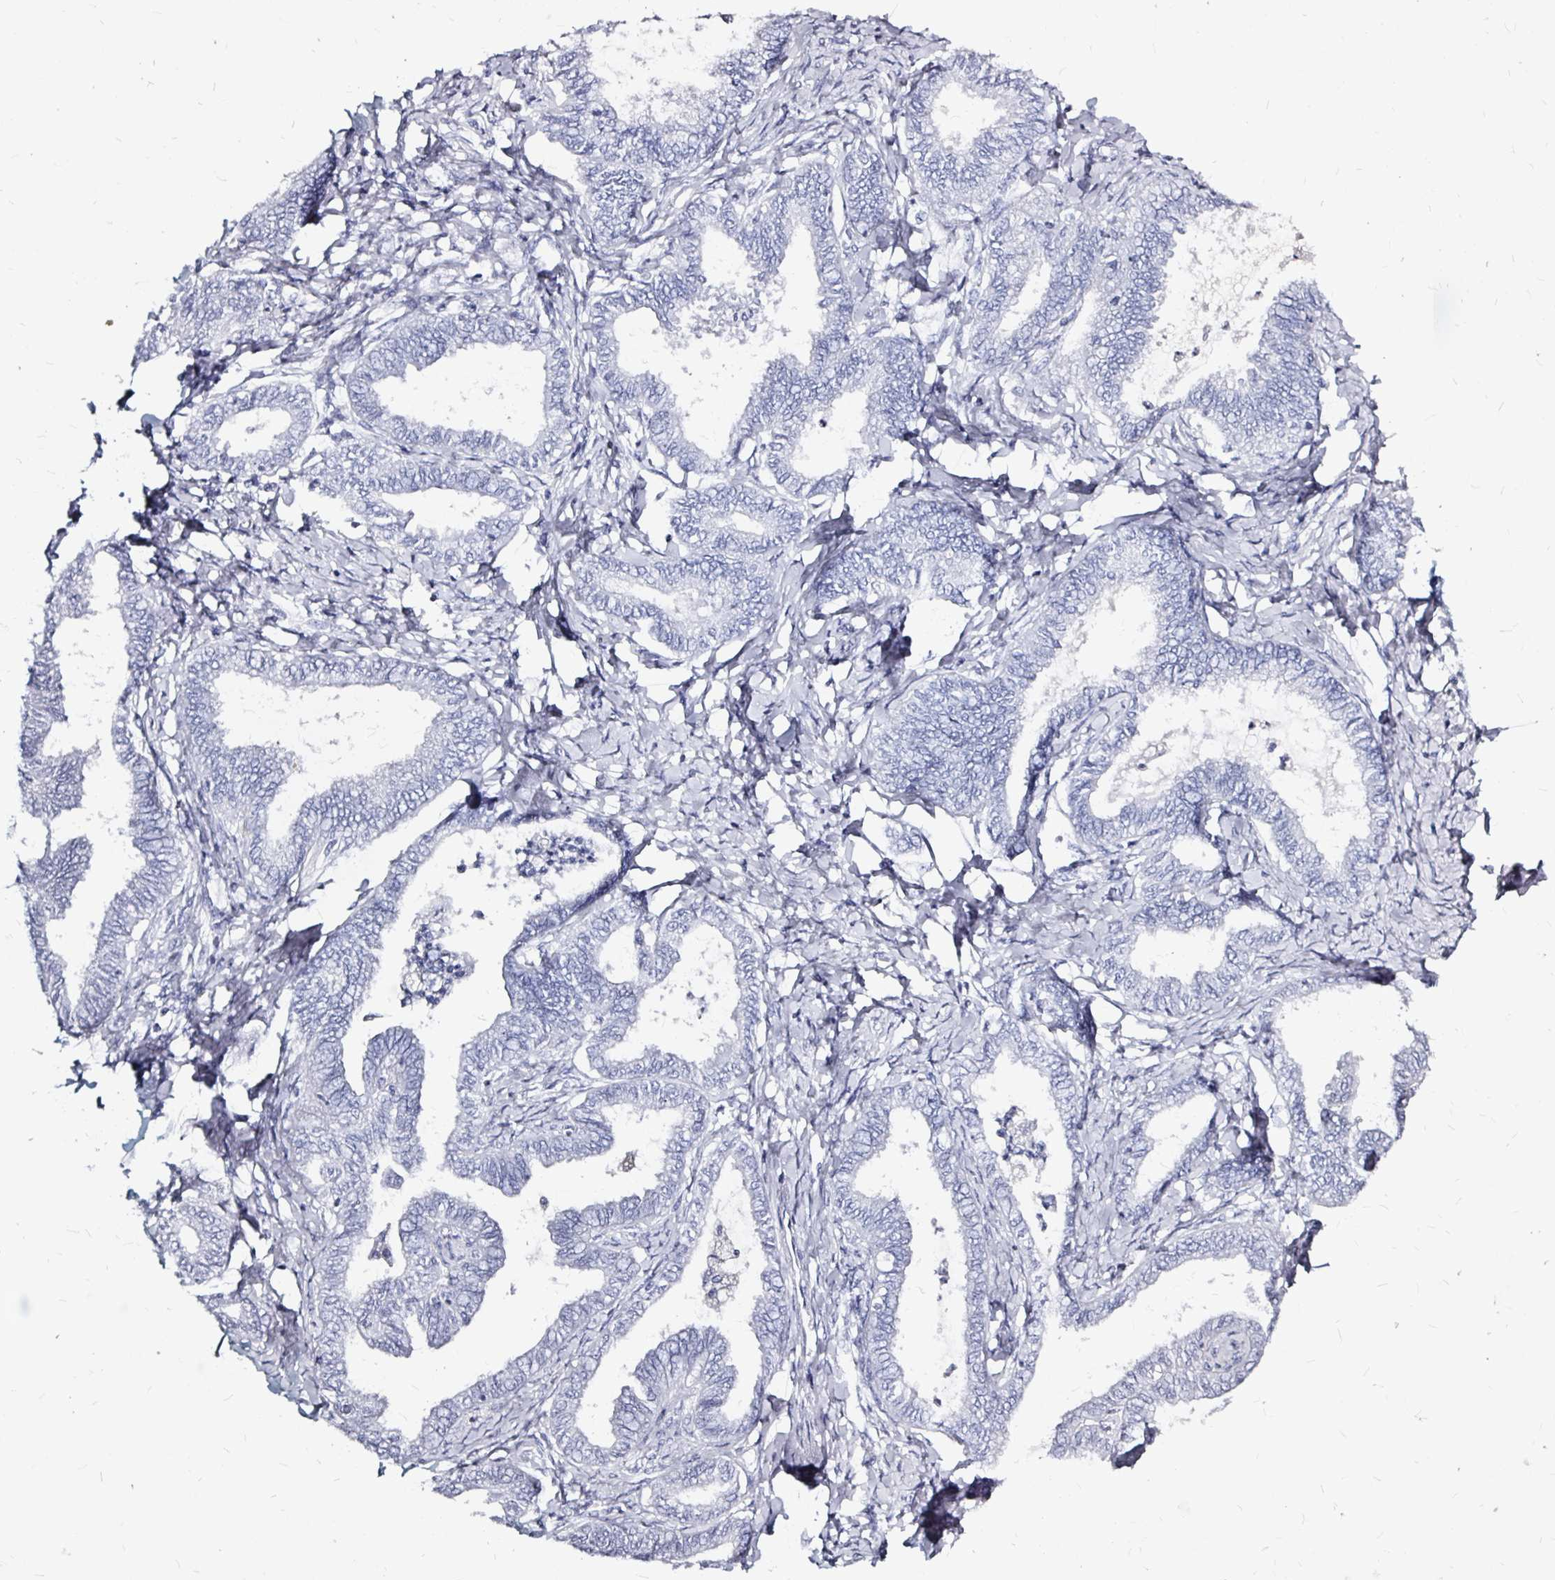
{"staining": {"intensity": "negative", "quantity": "none", "location": "none"}, "tissue": "ovarian cancer", "cell_type": "Tumor cells", "image_type": "cancer", "snomed": [{"axis": "morphology", "description": "Carcinoma, endometroid"}, {"axis": "topography", "description": "Ovary"}], "caption": "An image of human ovarian endometroid carcinoma is negative for staining in tumor cells. (DAB IHC visualized using brightfield microscopy, high magnification).", "gene": "LUZP4", "patient": {"sex": "female", "age": 70}}